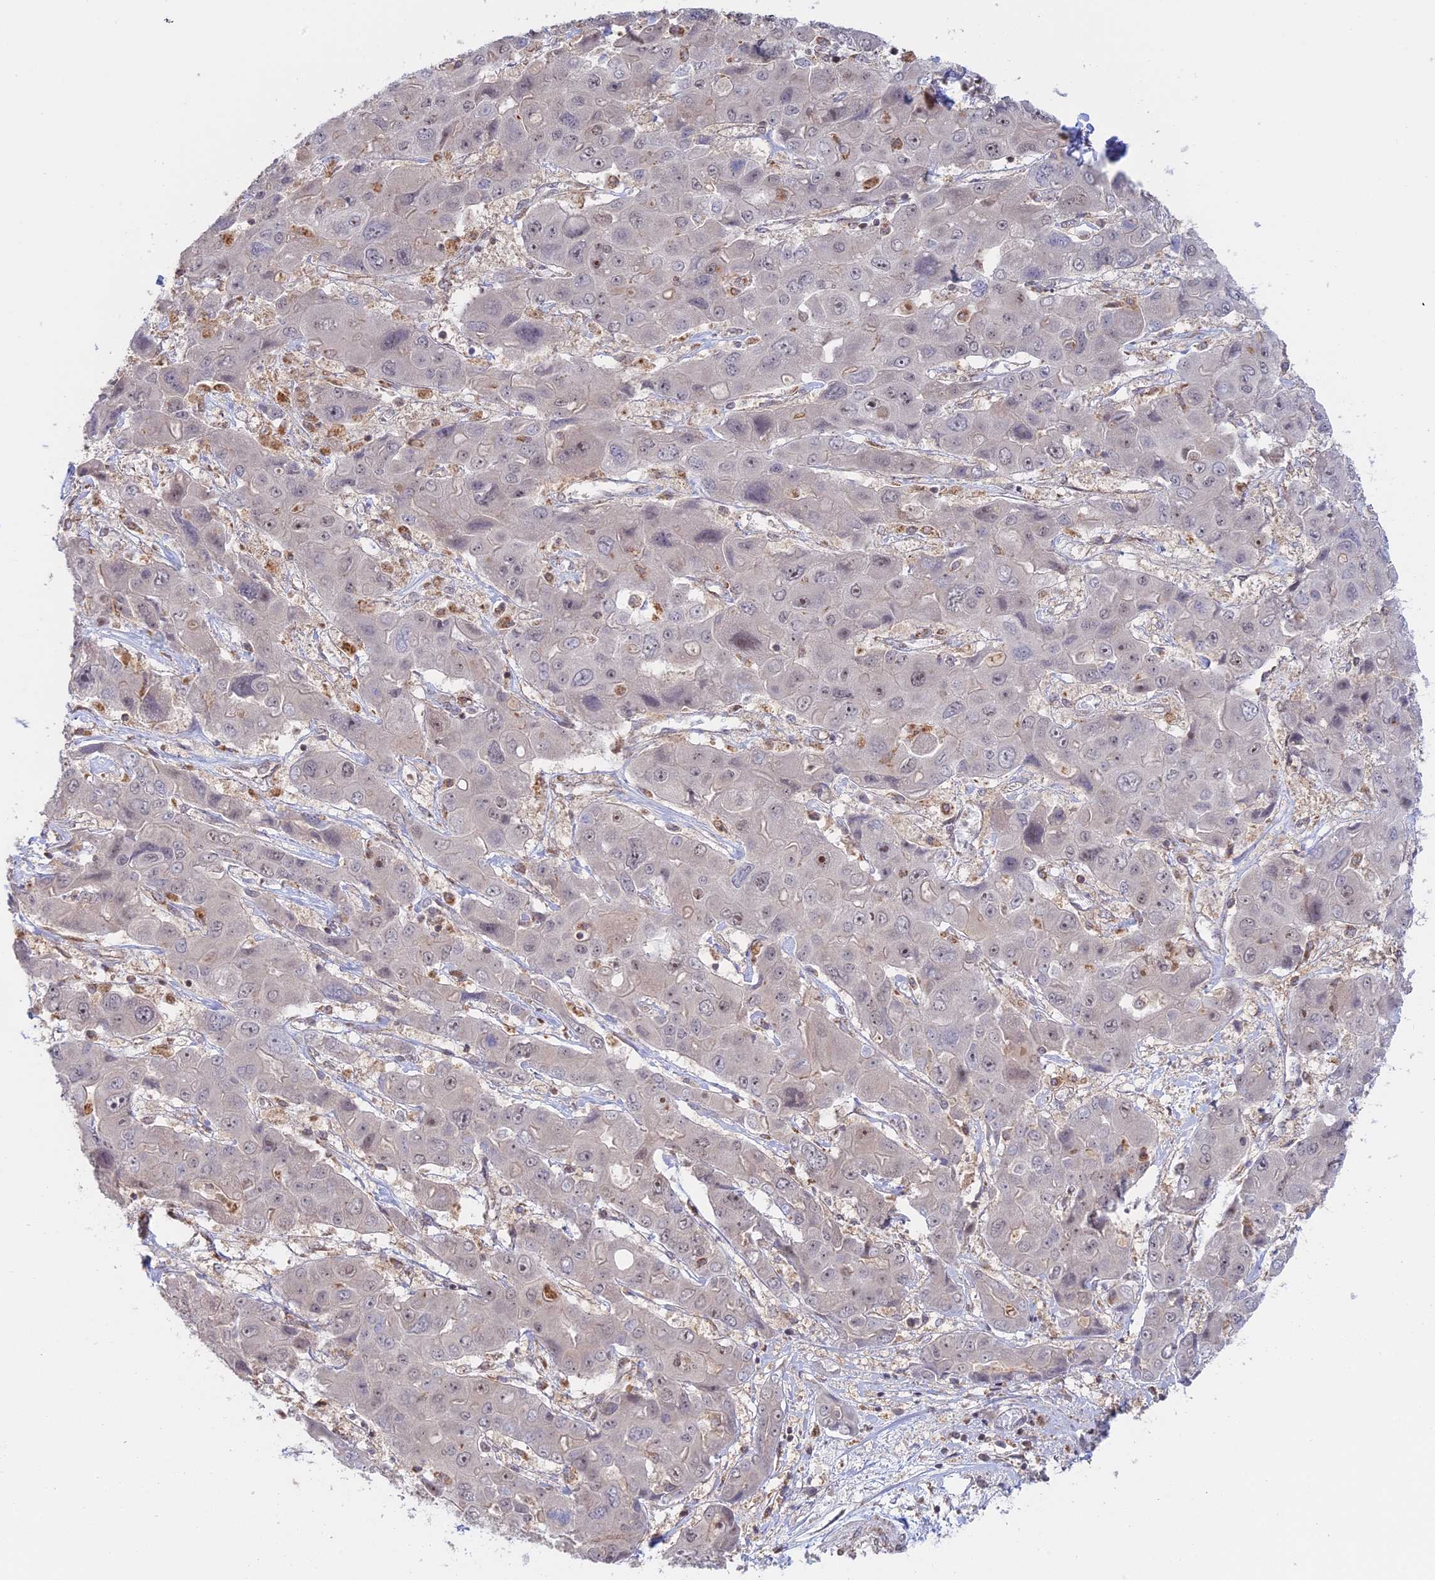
{"staining": {"intensity": "negative", "quantity": "none", "location": "none"}, "tissue": "liver cancer", "cell_type": "Tumor cells", "image_type": "cancer", "snomed": [{"axis": "morphology", "description": "Cholangiocarcinoma"}, {"axis": "topography", "description": "Liver"}], "caption": "Human liver cholangiocarcinoma stained for a protein using immunohistochemistry (IHC) shows no staining in tumor cells.", "gene": "GSKIP", "patient": {"sex": "male", "age": 67}}